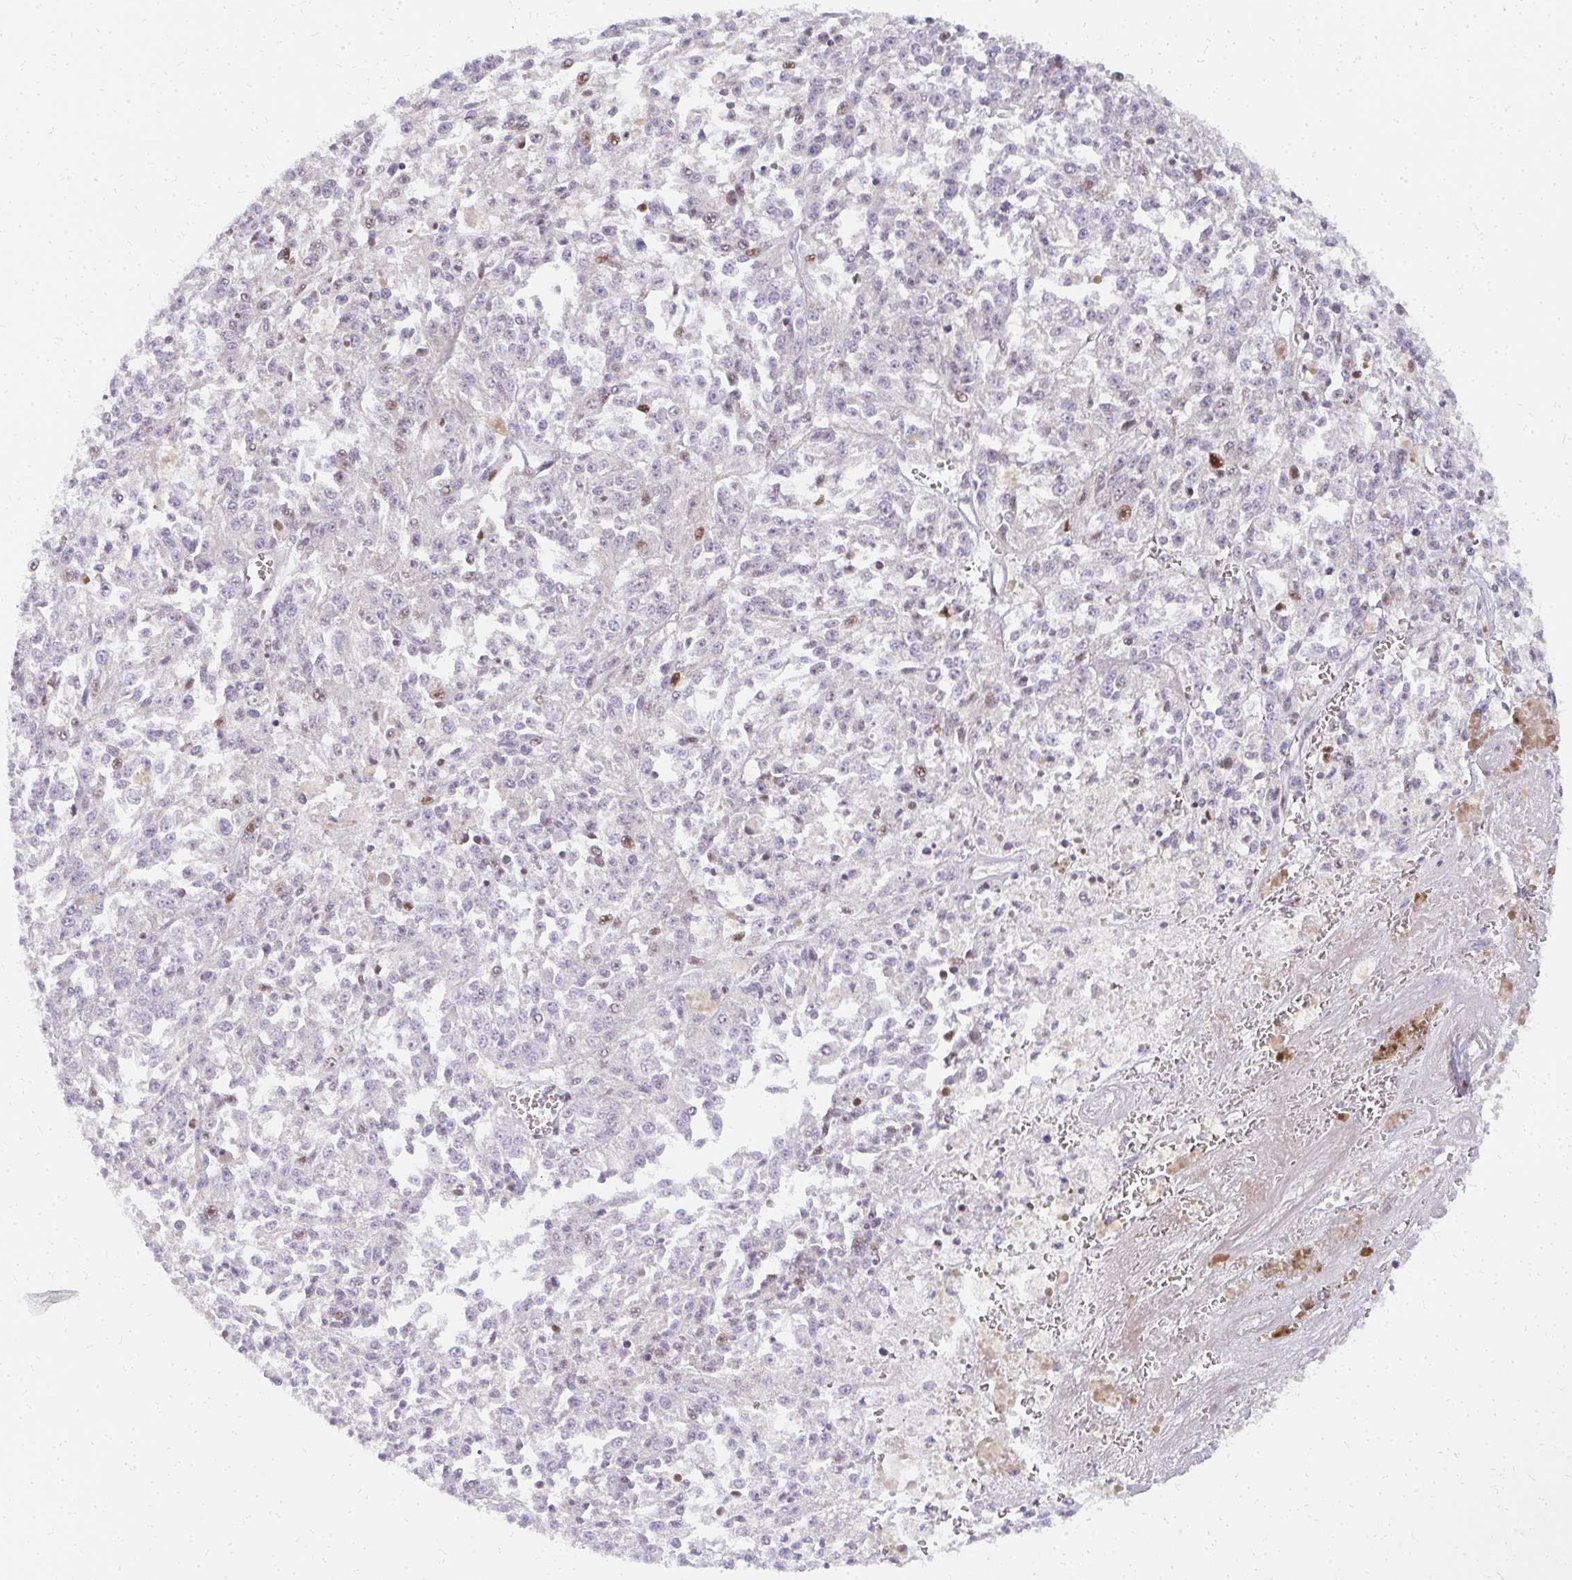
{"staining": {"intensity": "negative", "quantity": "none", "location": "none"}, "tissue": "melanoma", "cell_type": "Tumor cells", "image_type": "cancer", "snomed": [{"axis": "morphology", "description": "Malignant melanoma, NOS"}, {"axis": "topography", "description": "Skin"}], "caption": "An immunohistochemistry micrograph of melanoma is shown. There is no staining in tumor cells of melanoma.", "gene": "PLA2G5", "patient": {"sex": "female", "age": 64}}